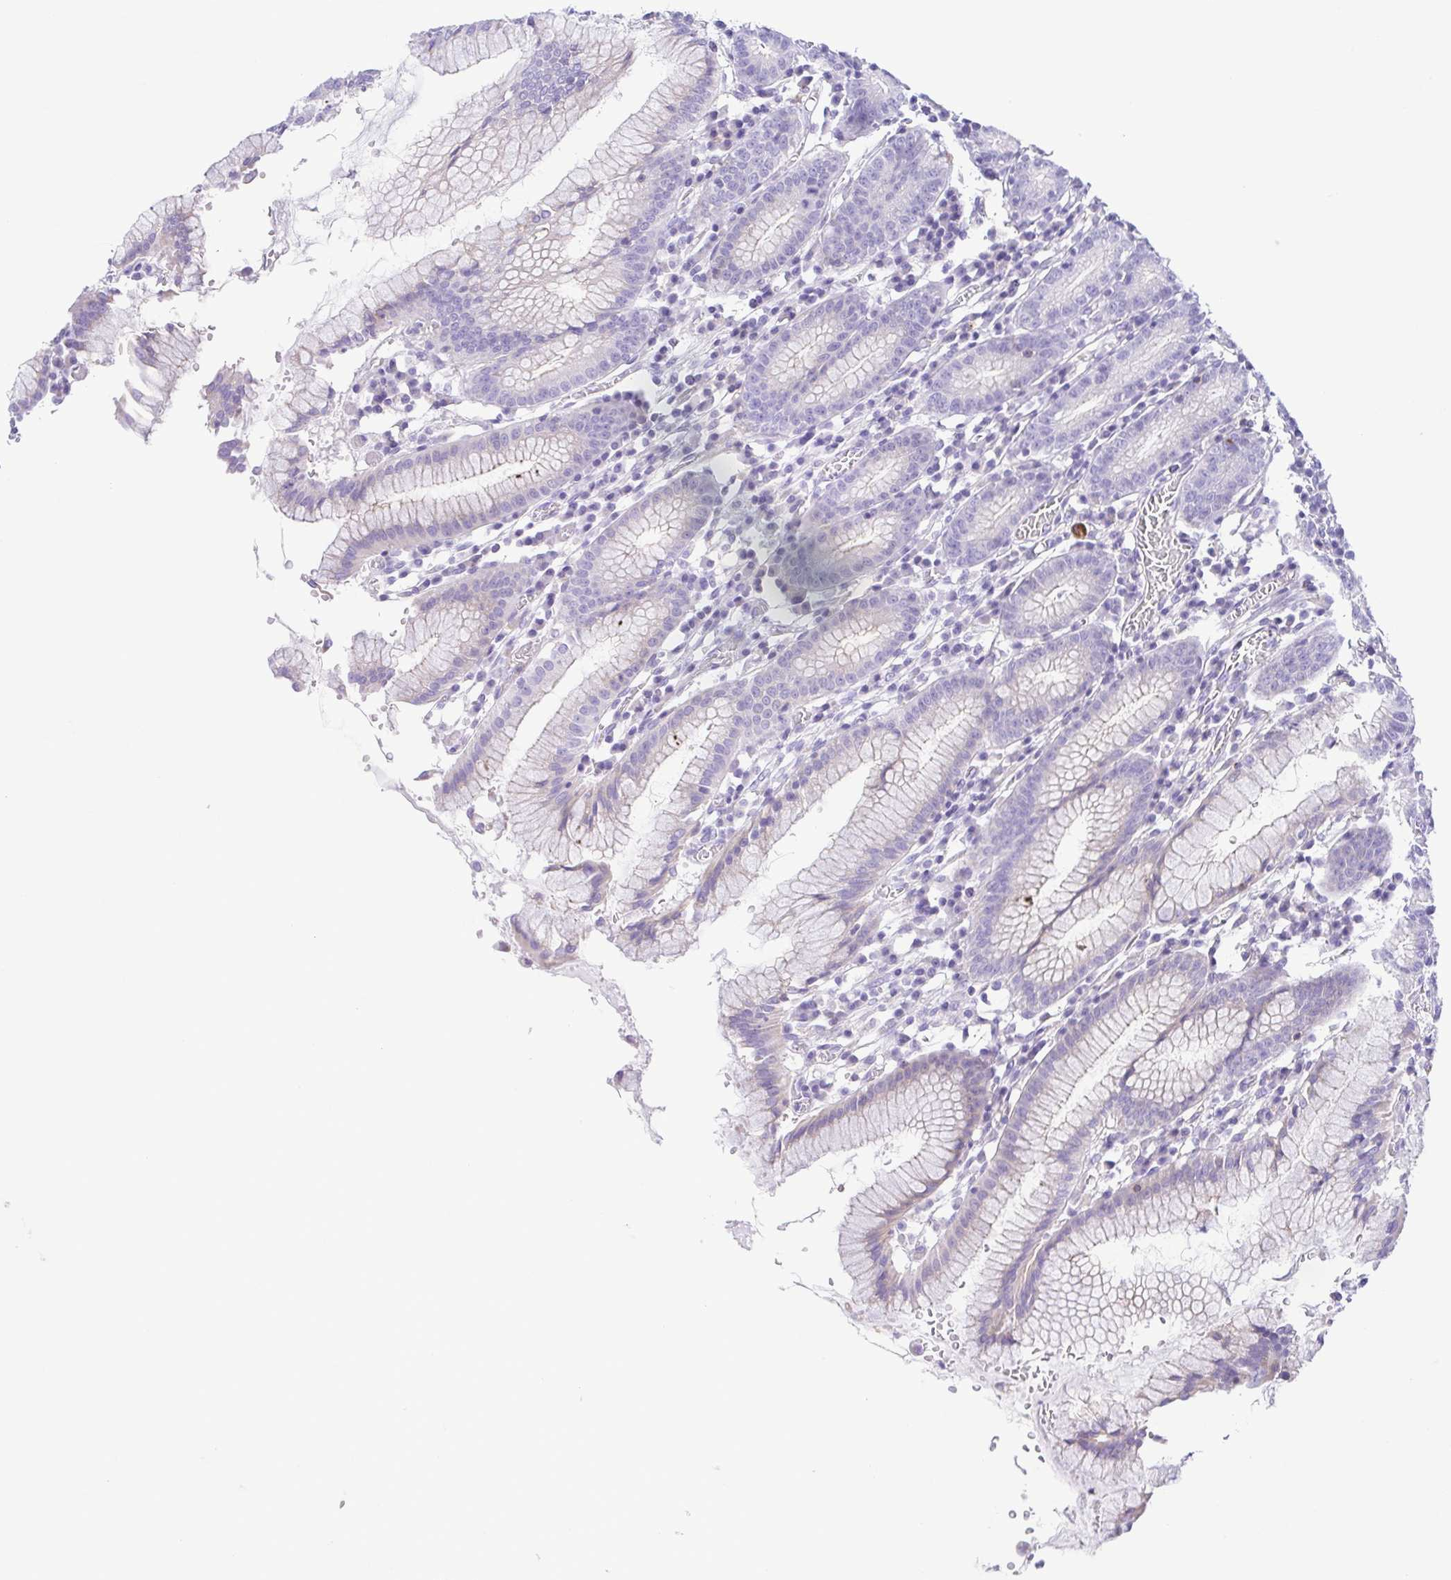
{"staining": {"intensity": "negative", "quantity": "none", "location": "none"}, "tissue": "stomach", "cell_type": "Glandular cells", "image_type": "normal", "snomed": [{"axis": "morphology", "description": "Normal tissue, NOS"}, {"axis": "topography", "description": "Stomach"}], "caption": "Immunohistochemical staining of normal stomach exhibits no significant expression in glandular cells. (Stains: DAB (3,3'-diaminobenzidine) IHC with hematoxylin counter stain, Microscopy: brightfield microscopy at high magnification).", "gene": "GPR182", "patient": {"sex": "male", "age": 55}}